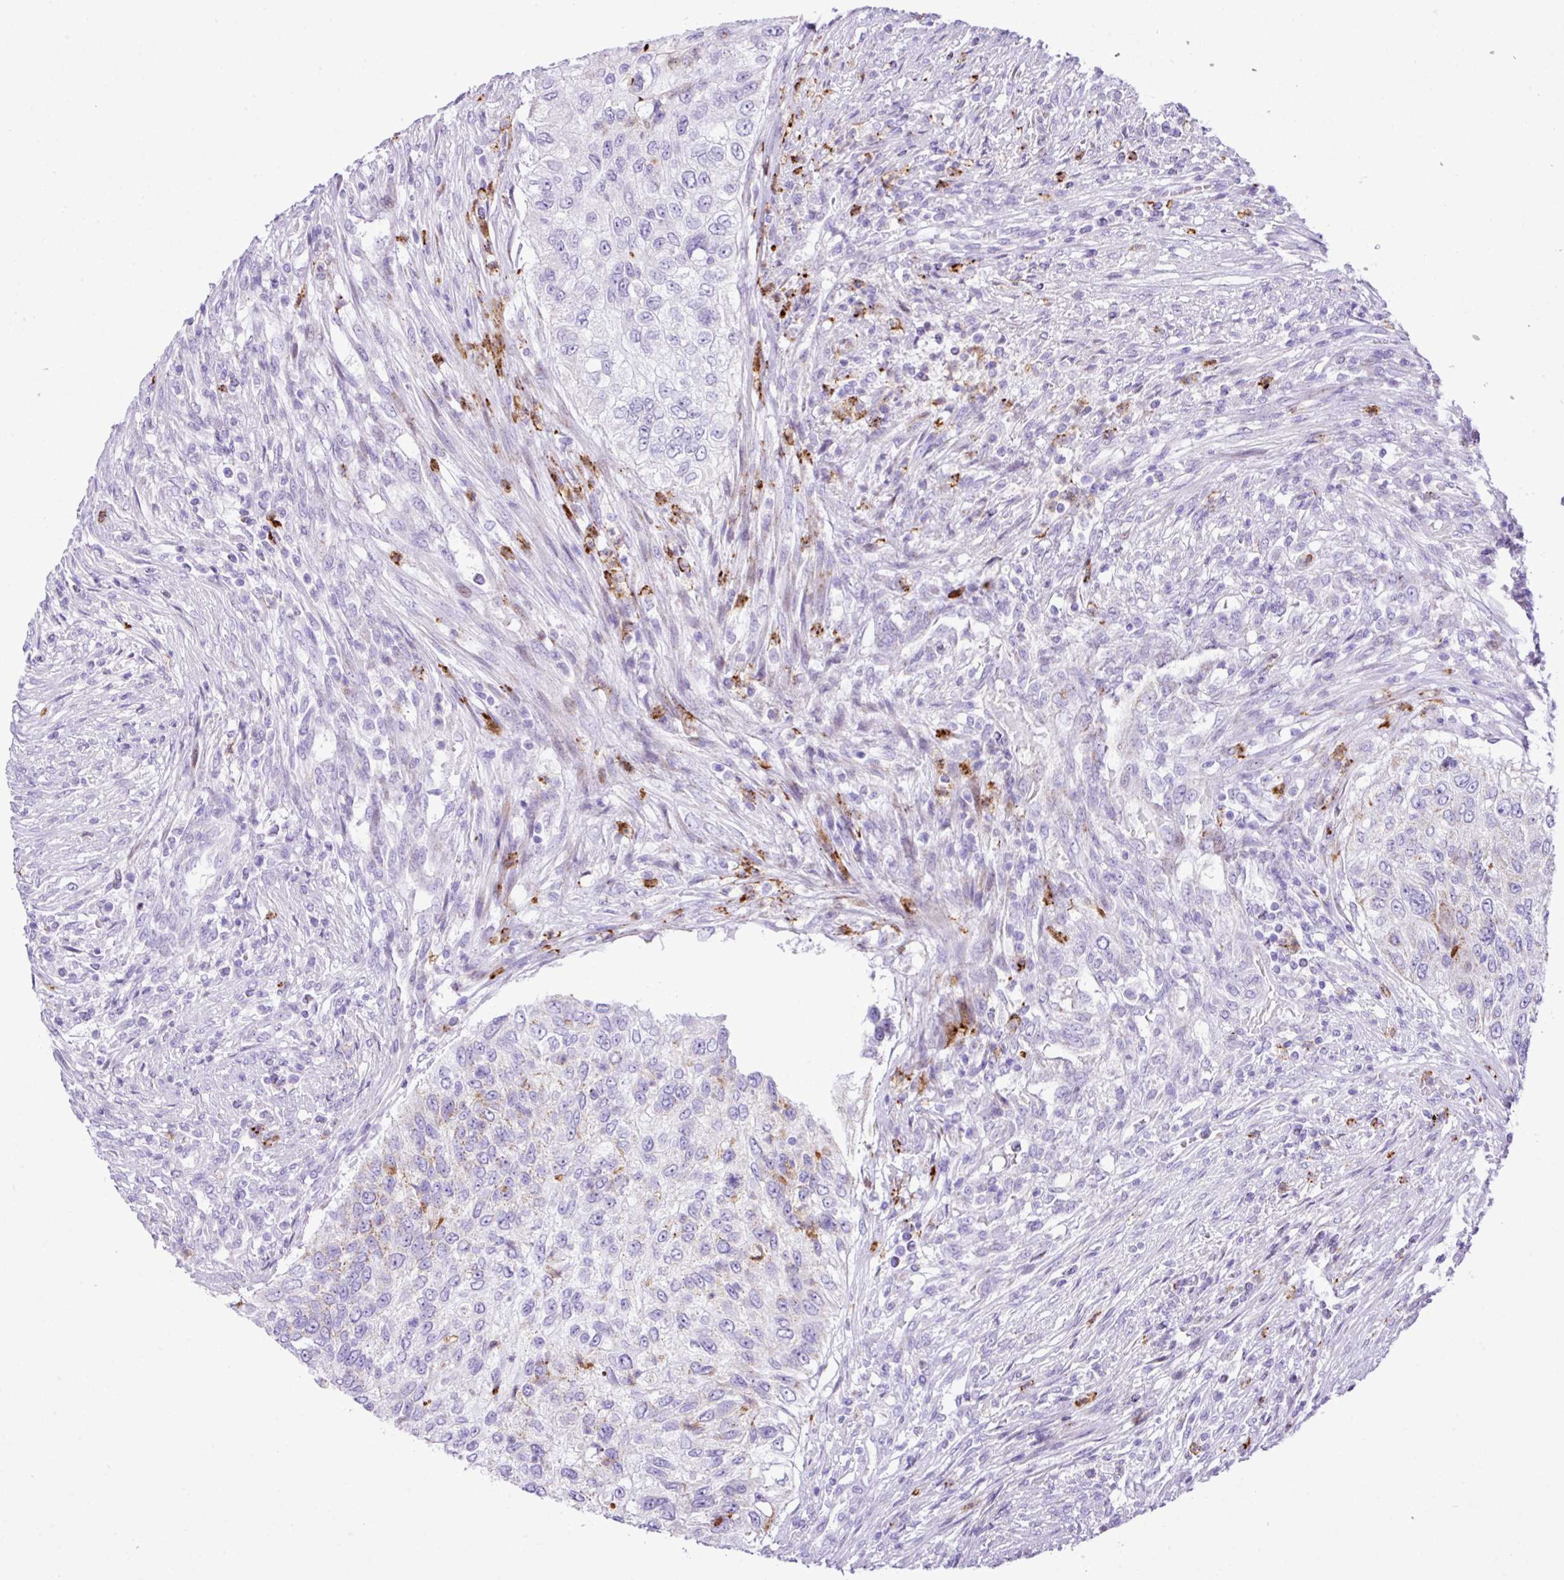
{"staining": {"intensity": "weak", "quantity": "<25%", "location": "cytoplasmic/membranous"}, "tissue": "urothelial cancer", "cell_type": "Tumor cells", "image_type": "cancer", "snomed": [{"axis": "morphology", "description": "Urothelial carcinoma, High grade"}, {"axis": "topography", "description": "Urinary bladder"}], "caption": "The photomicrograph displays no significant staining in tumor cells of urothelial cancer.", "gene": "RCAN2", "patient": {"sex": "female", "age": 60}}